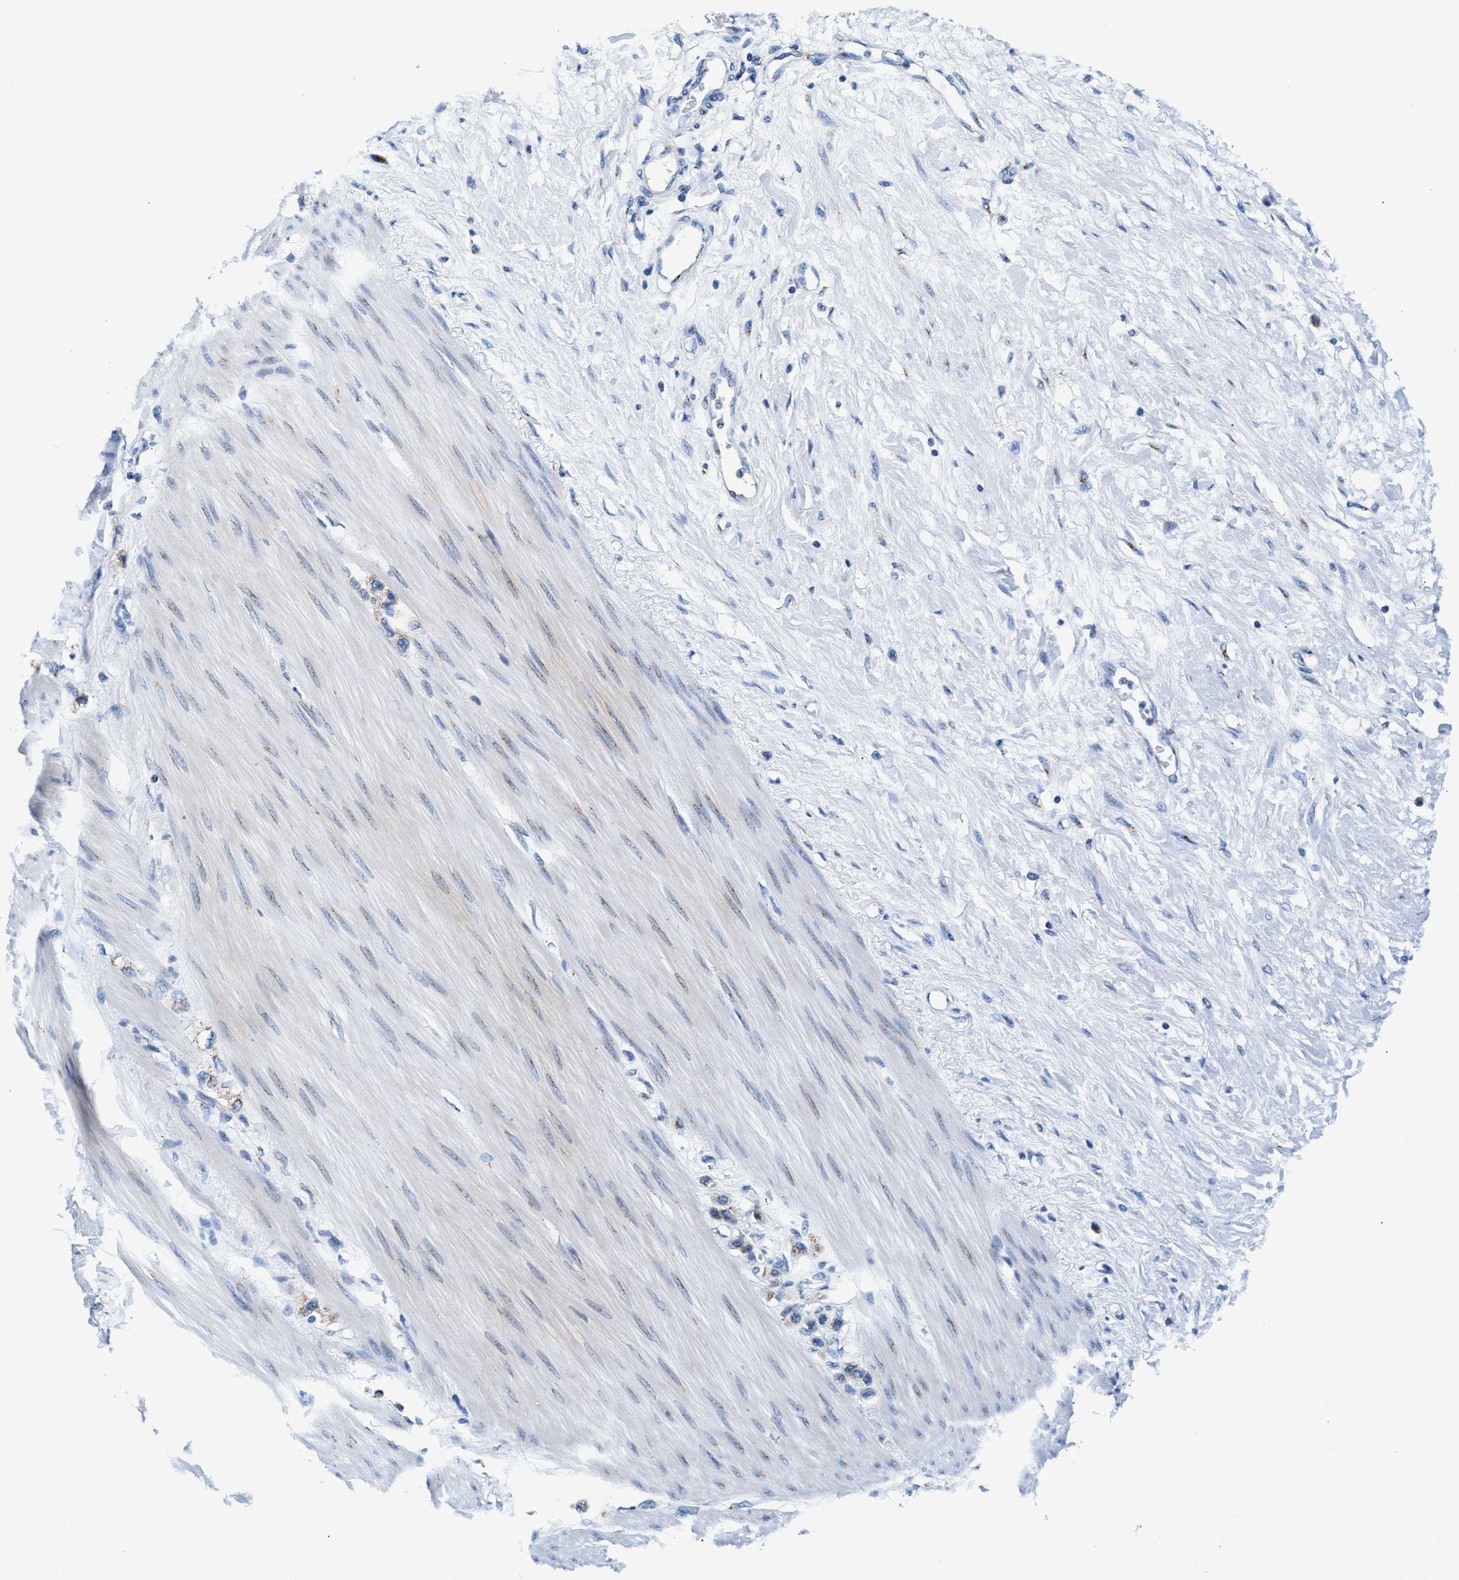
{"staining": {"intensity": "weak", "quantity": "<25%", "location": "cytoplasmic/membranous"}, "tissue": "stomach cancer", "cell_type": "Tumor cells", "image_type": "cancer", "snomed": [{"axis": "morphology", "description": "Adenocarcinoma, NOS"}, {"axis": "topography", "description": "Stomach"}], "caption": "Image shows no protein expression in tumor cells of adenocarcinoma (stomach) tissue. (Brightfield microscopy of DAB immunohistochemistry (IHC) at high magnification).", "gene": "VPS53", "patient": {"sex": "female", "age": 65}}